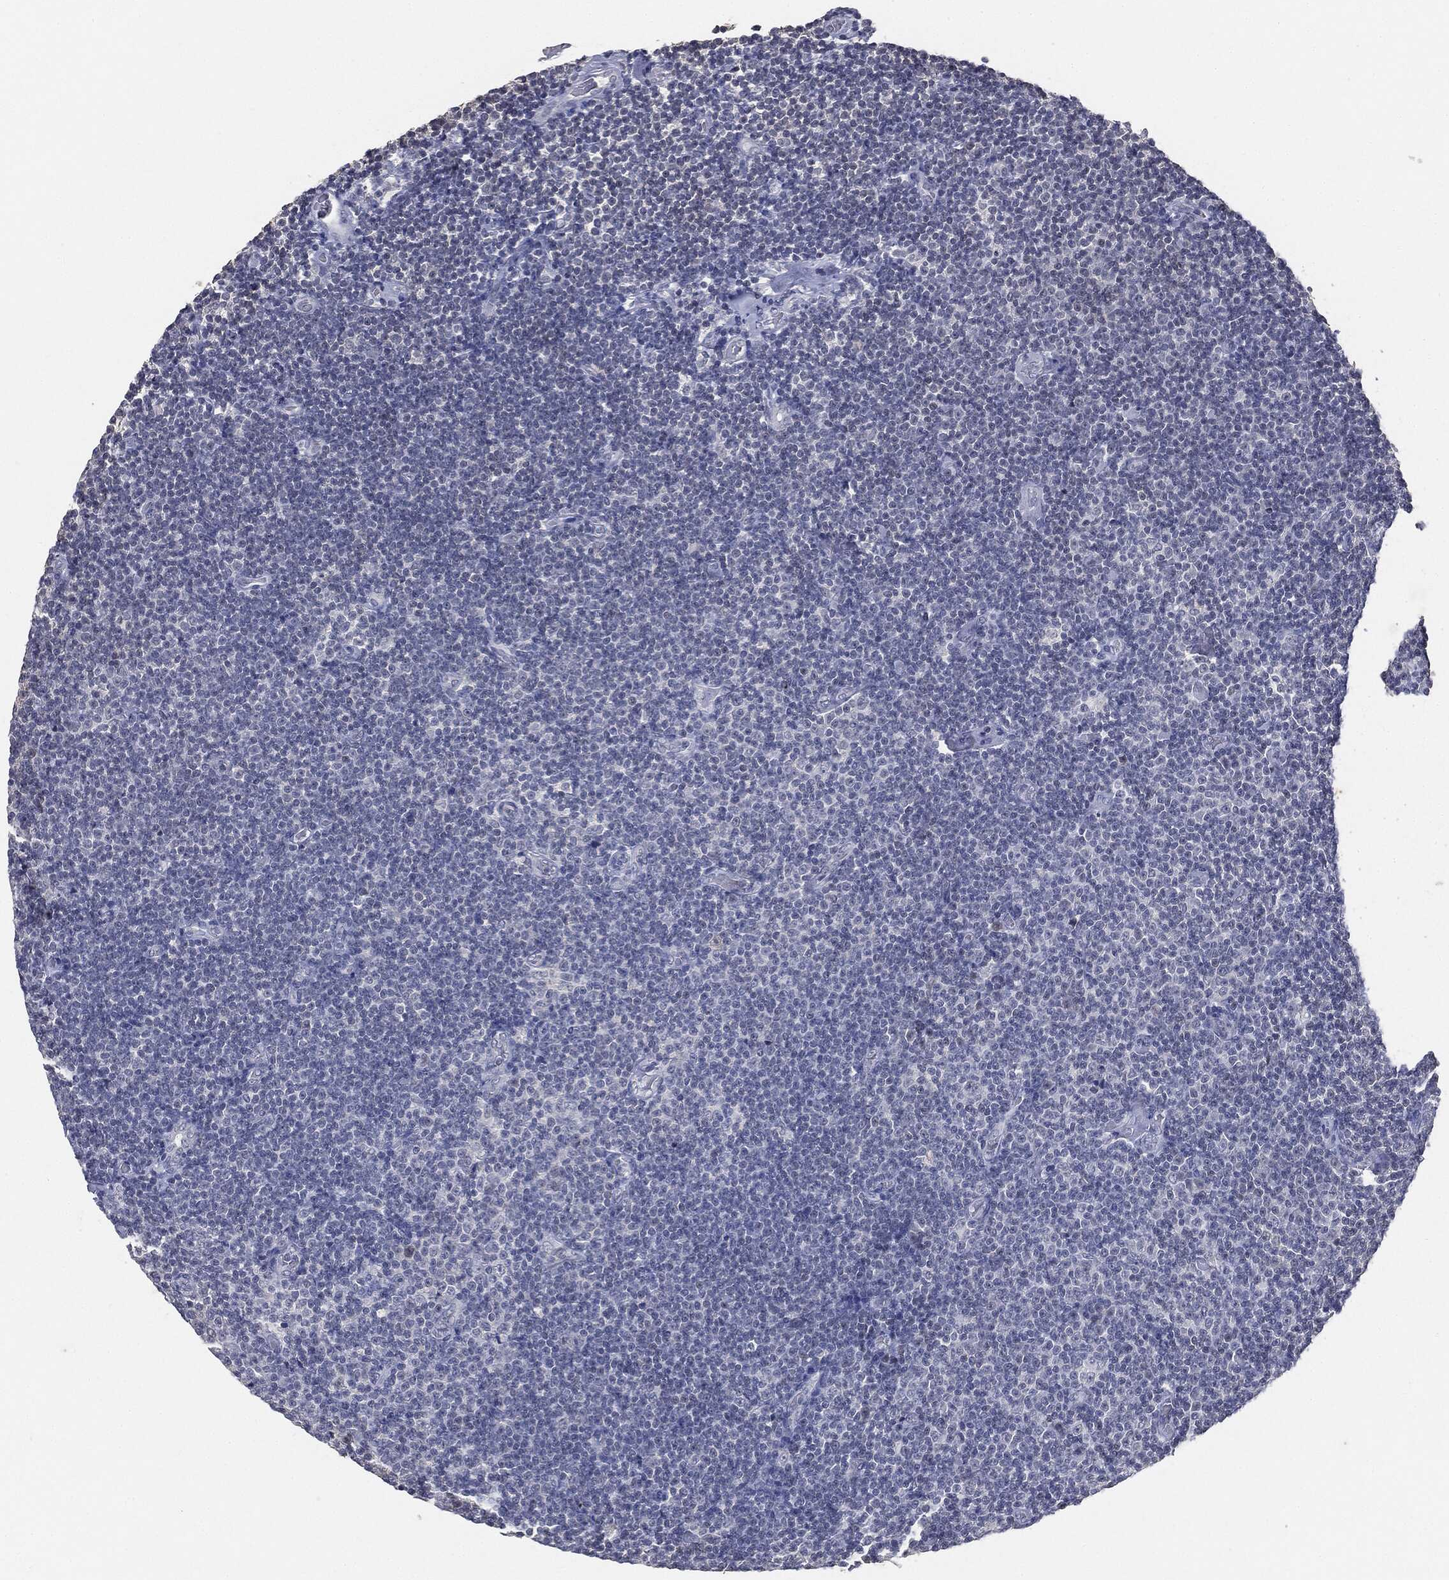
{"staining": {"intensity": "negative", "quantity": "none", "location": "none"}, "tissue": "lymphoma", "cell_type": "Tumor cells", "image_type": "cancer", "snomed": [{"axis": "morphology", "description": "Malignant lymphoma, non-Hodgkin's type, Low grade"}, {"axis": "topography", "description": "Lymph node"}], "caption": "Lymphoma was stained to show a protein in brown. There is no significant staining in tumor cells.", "gene": "SLC2A2", "patient": {"sex": "male", "age": 81}}